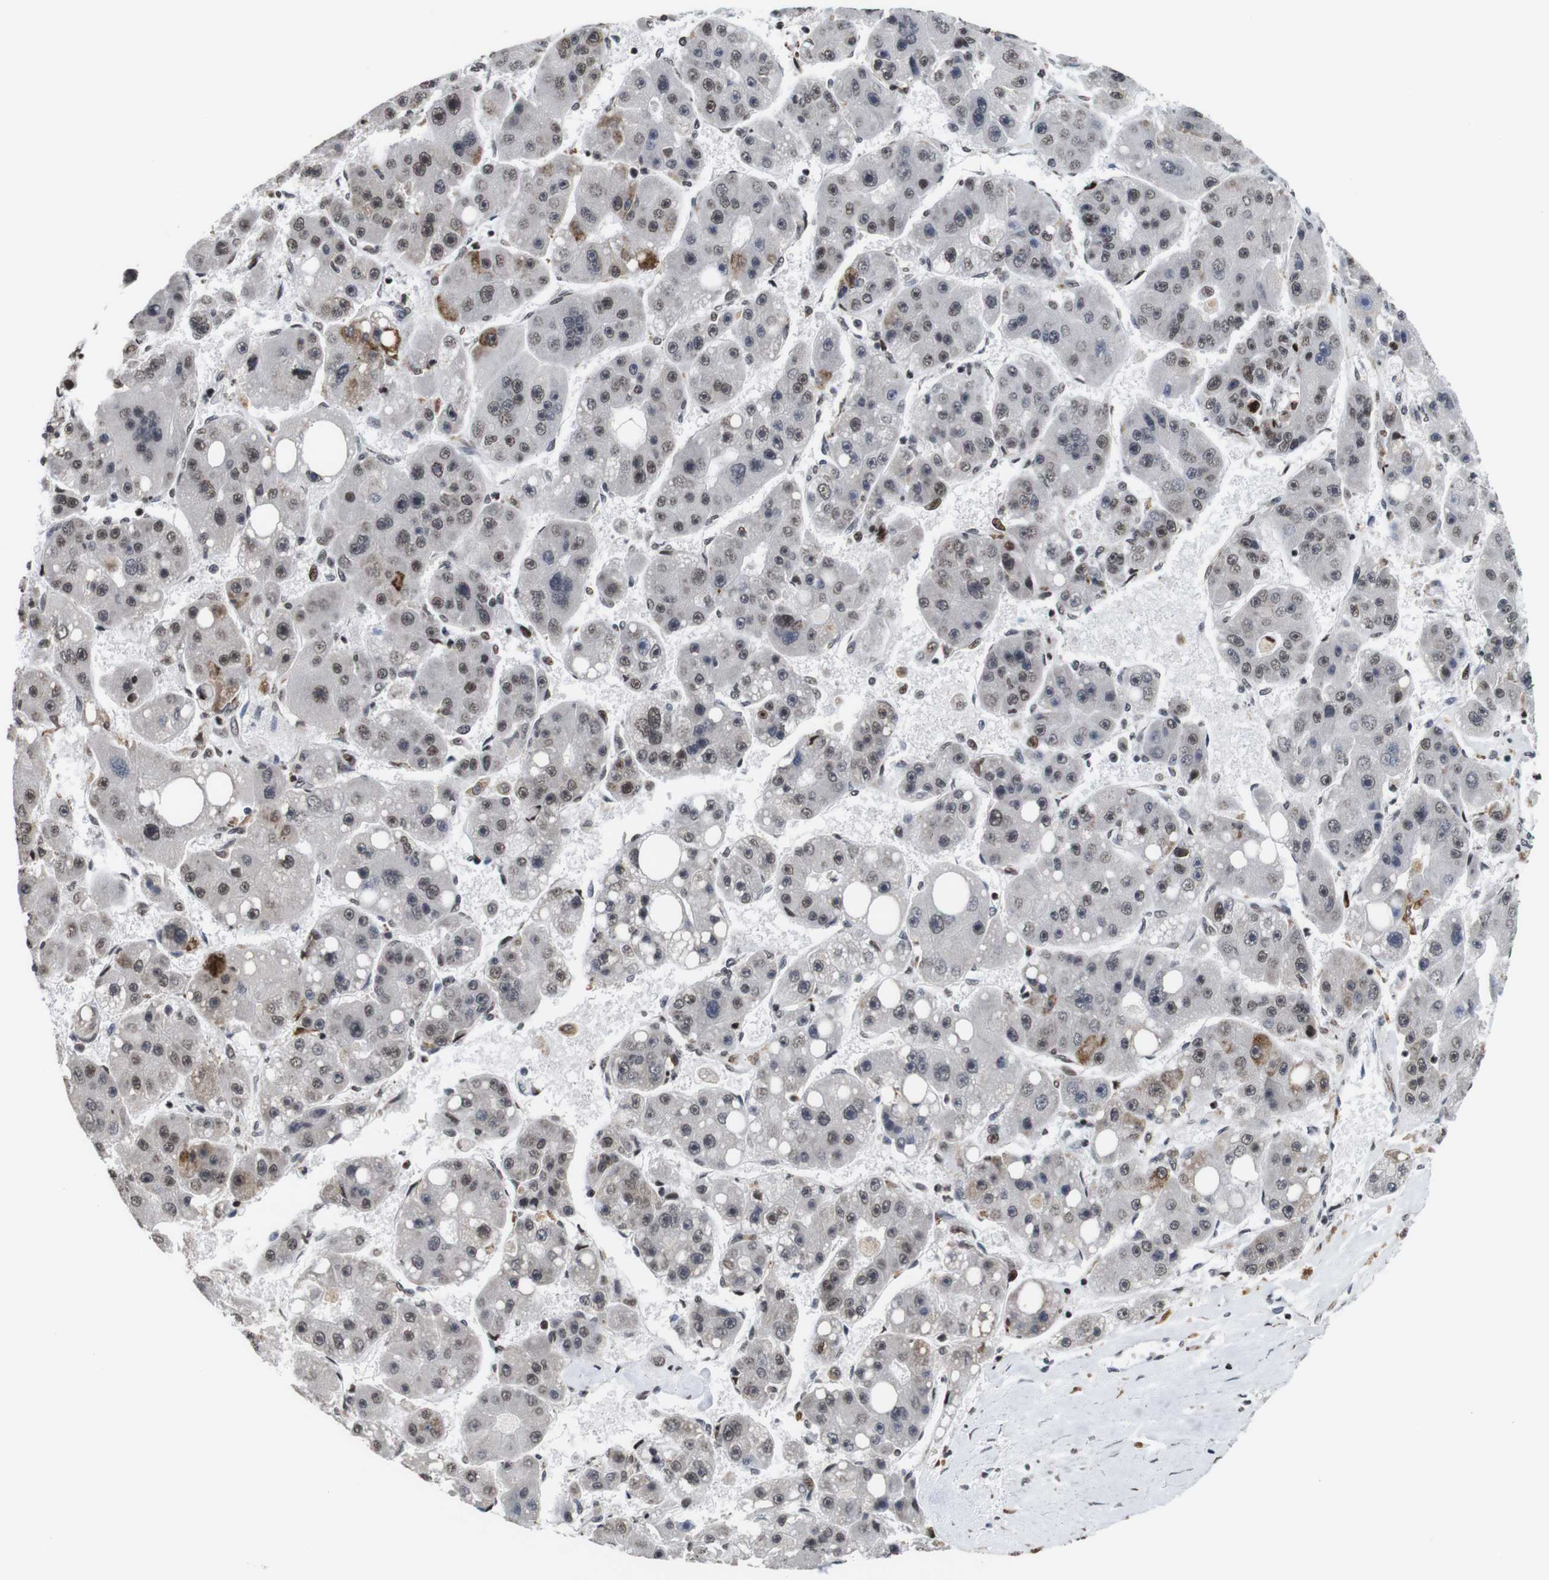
{"staining": {"intensity": "moderate", "quantity": ">75%", "location": "nuclear"}, "tissue": "liver cancer", "cell_type": "Tumor cells", "image_type": "cancer", "snomed": [{"axis": "morphology", "description": "Carcinoma, Hepatocellular, NOS"}, {"axis": "topography", "description": "Liver"}], "caption": "Immunohistochemistry of human liver cancer (hepatocellular carcinoma) reveals medium levels of moderate nuclear expression in approximately >75% of tumor cells.", "gene": "EIF4G1", "patient": {"sex": "female", "age": 61}}